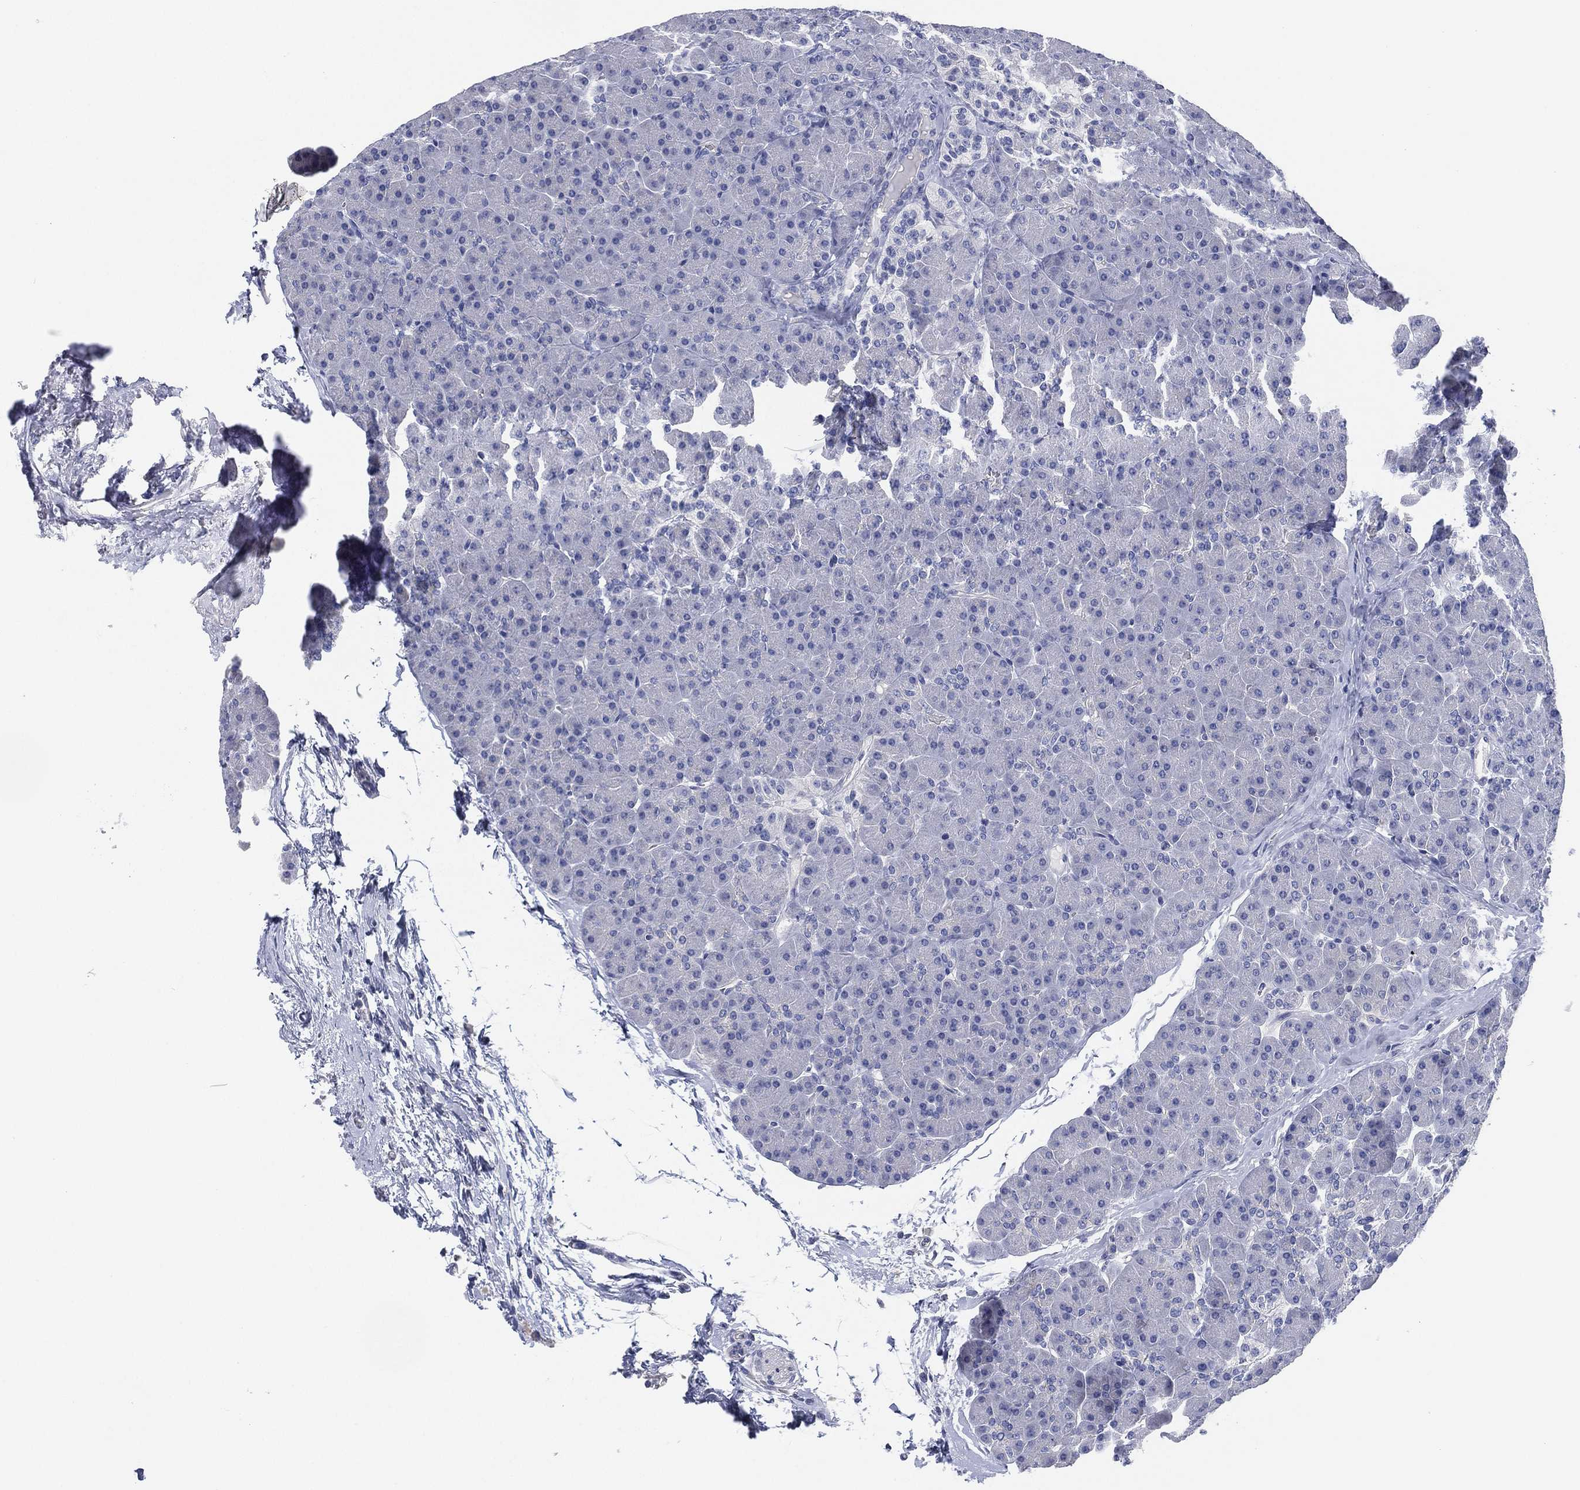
{"staining": {"intensity": "negative", "quantity": "none", "location": "none"}, "tissue": "pancreas", "cell_type": "Exocrine glandular cells", "image_type": "normal", "snomed": [{"axis": "morphology", "description": "Normal tissue, NOS"}, {"axis": "topography", "description": "Pancreas"}], "caption": "Immunohistochemistry histopathology image of benign human pancreas stained for a protein (brown), which exhibits no staining in exocrine glandular cells. (Brightfield microscopy of DAB IHC at high magnification).", "gene": "CCDC70", "patient": {"sex": "female", "age": 44}}